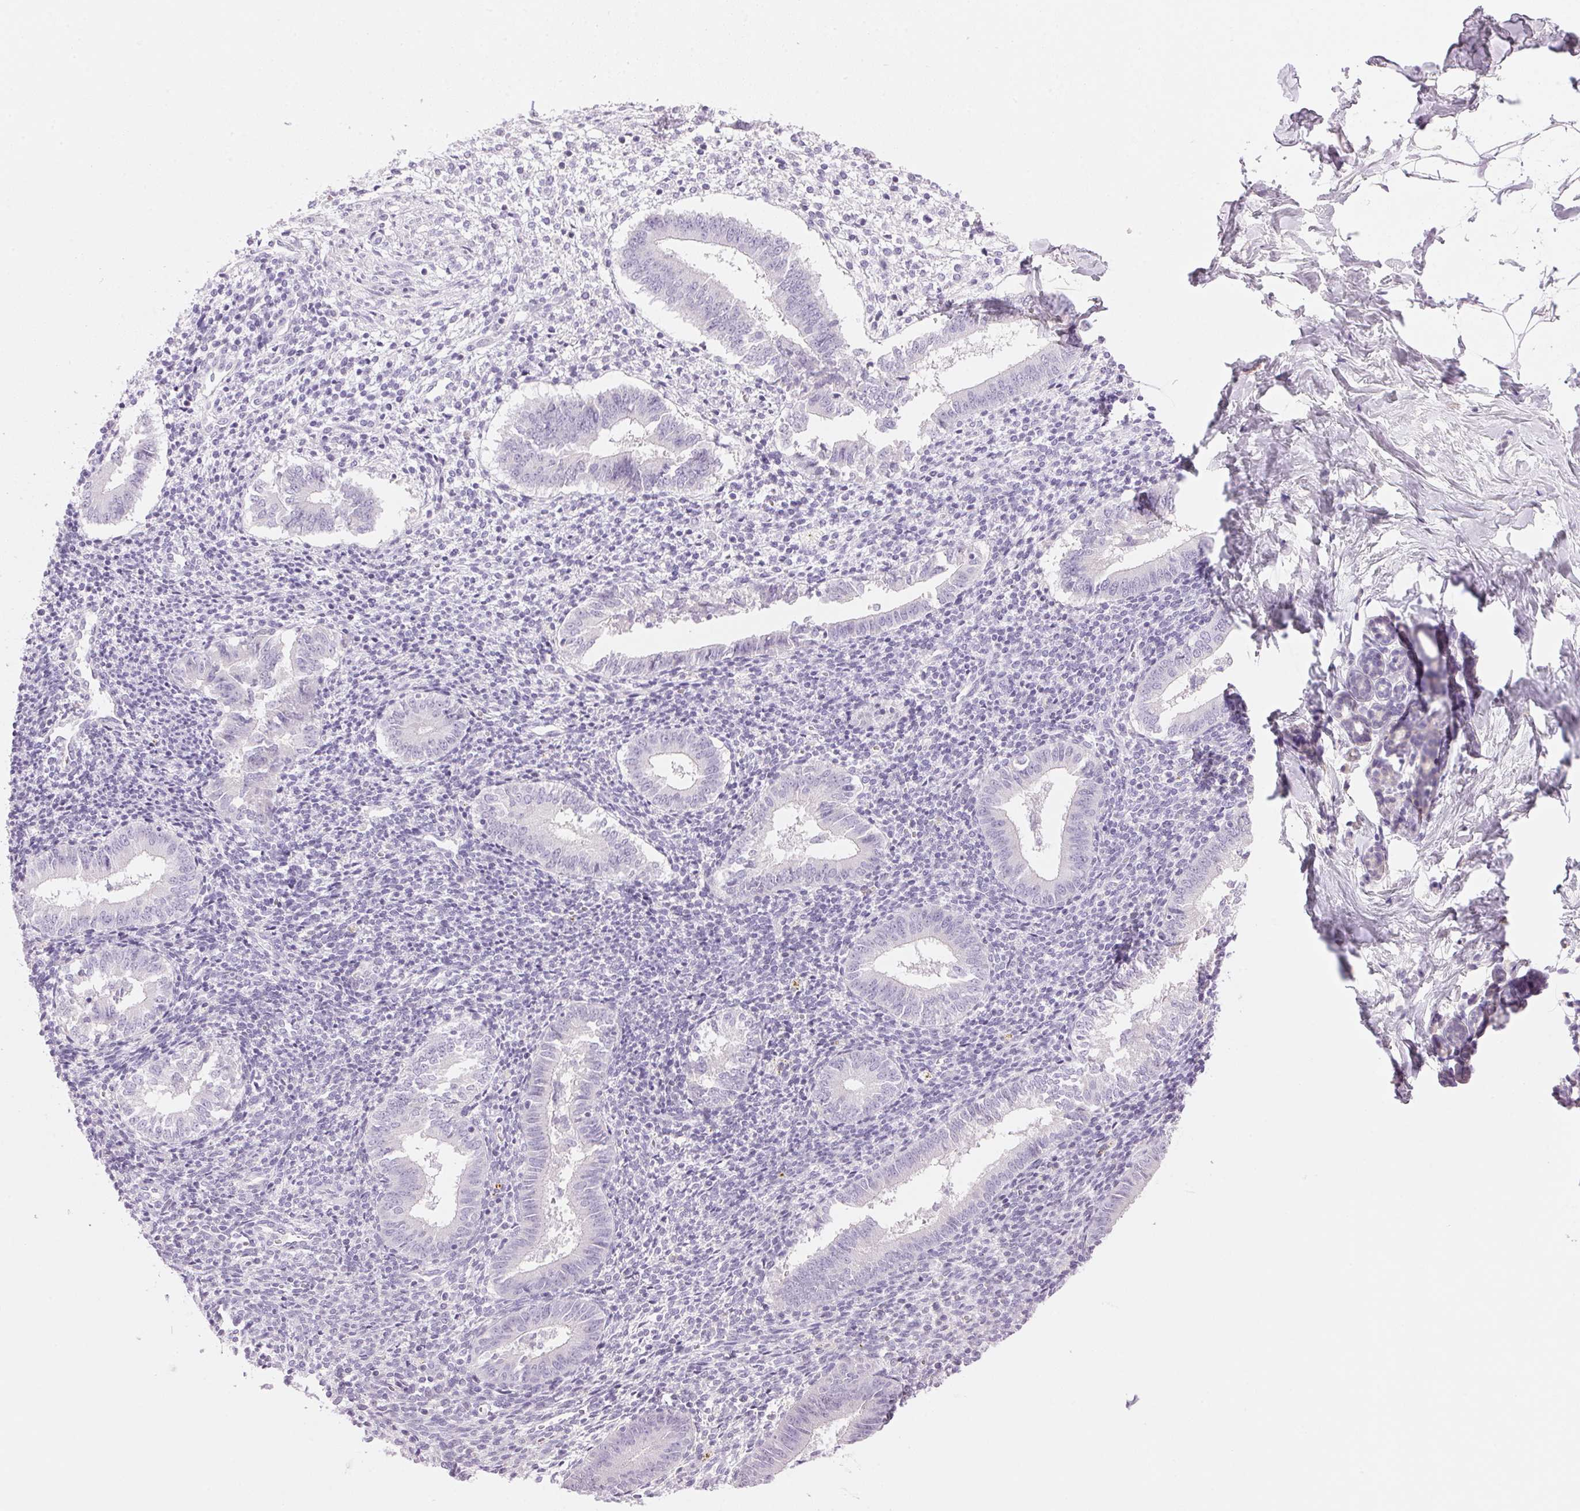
{"staining": {"intensity": "negative", "quantity": "none", "location": "none"}, "tissue": "endometrium", "cell_type": "Cells in endometrial stroma", "image_type": "normal", "snomed": [{"axis": "morphology", "description": "Normal tissue, NOS"}, {"axis": "topography", "description": "Endometrium"}], "caption": "Cells in endometrial stroma show no significant protein staining in benign endometrium. (Stains: DAB IHC with hematoxylin counter stain, Microscopy: brightfield microscopy at high magnification).", "gene": "HSD17B2", "patient": {"sex": "female", "age": 25}}